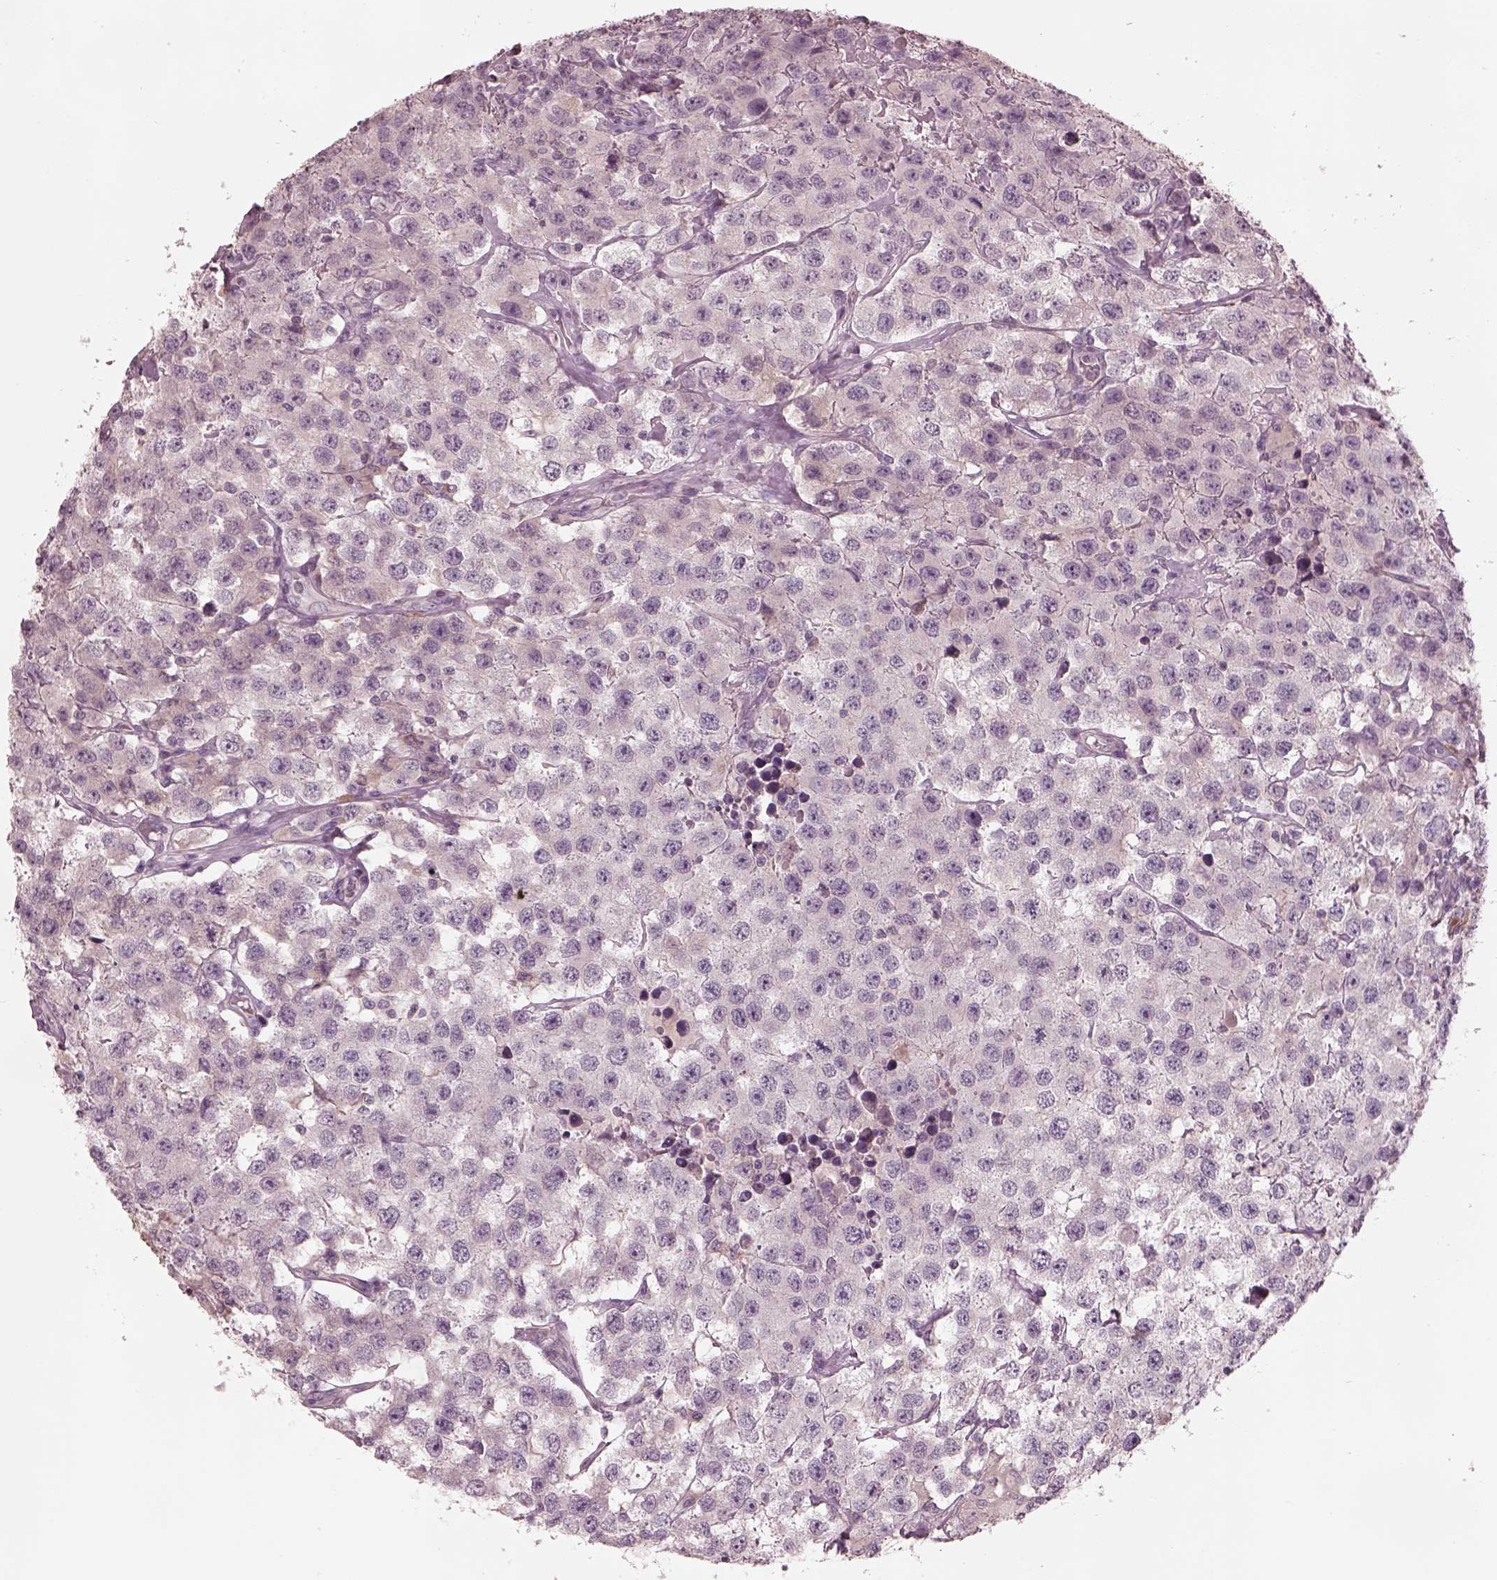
{"staining": {"intensity": "negative", "quantity": "none", "location": "none"}, "tissue": "testis cancer", "cell_type": "Tumor cells", "image_type": "cancer", "snomed": [{"axis": "morphology", "description": "Seminoma, NOS"}, {"axis": "topography", "description": "Testis"}], "caption": "The IHC micrograph has no significant positivity in tumor cells of testis cancer tissue.", "gene": "SDCBP2", "patient": {"sex": "male", "age": 52}}